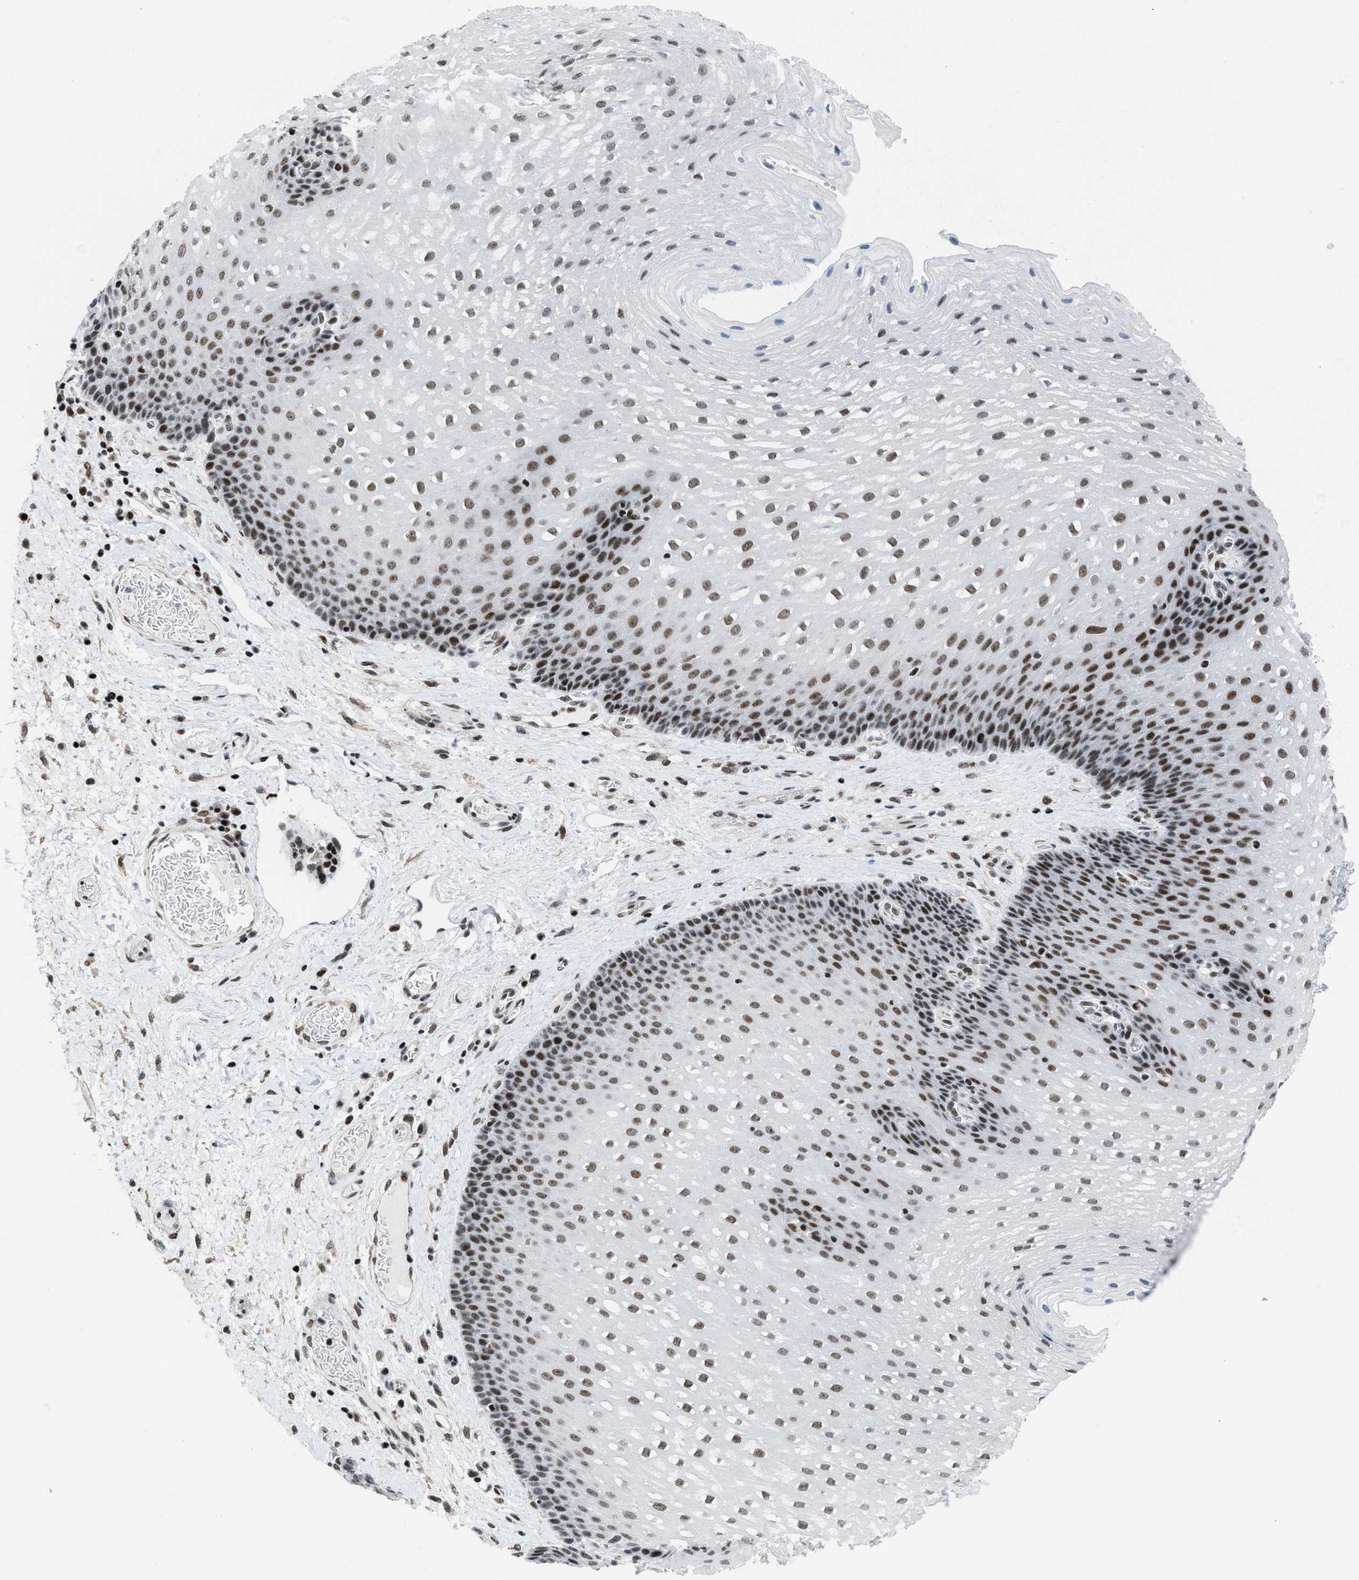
{"staining": {"intensity": "strong", "quantity": ">75%", "location": "nuclear"}, "tissue": "esophagus", "cell_type": "Squamous epithelial cells", "image_type": "normal", "snomed": [{"axis": "morphology", "description": "Normal tissue, NOS"}, {"axis": "topography", "description": "Esophagus"}], "caption": "DAB immunohistochemical staining of normal esophagus exhibits strong nuclear protein expression in approximately >75% of squamous epithelial cells.", "gene": "TERF2IP", "patient": {"sex": "male", "age": 48}}